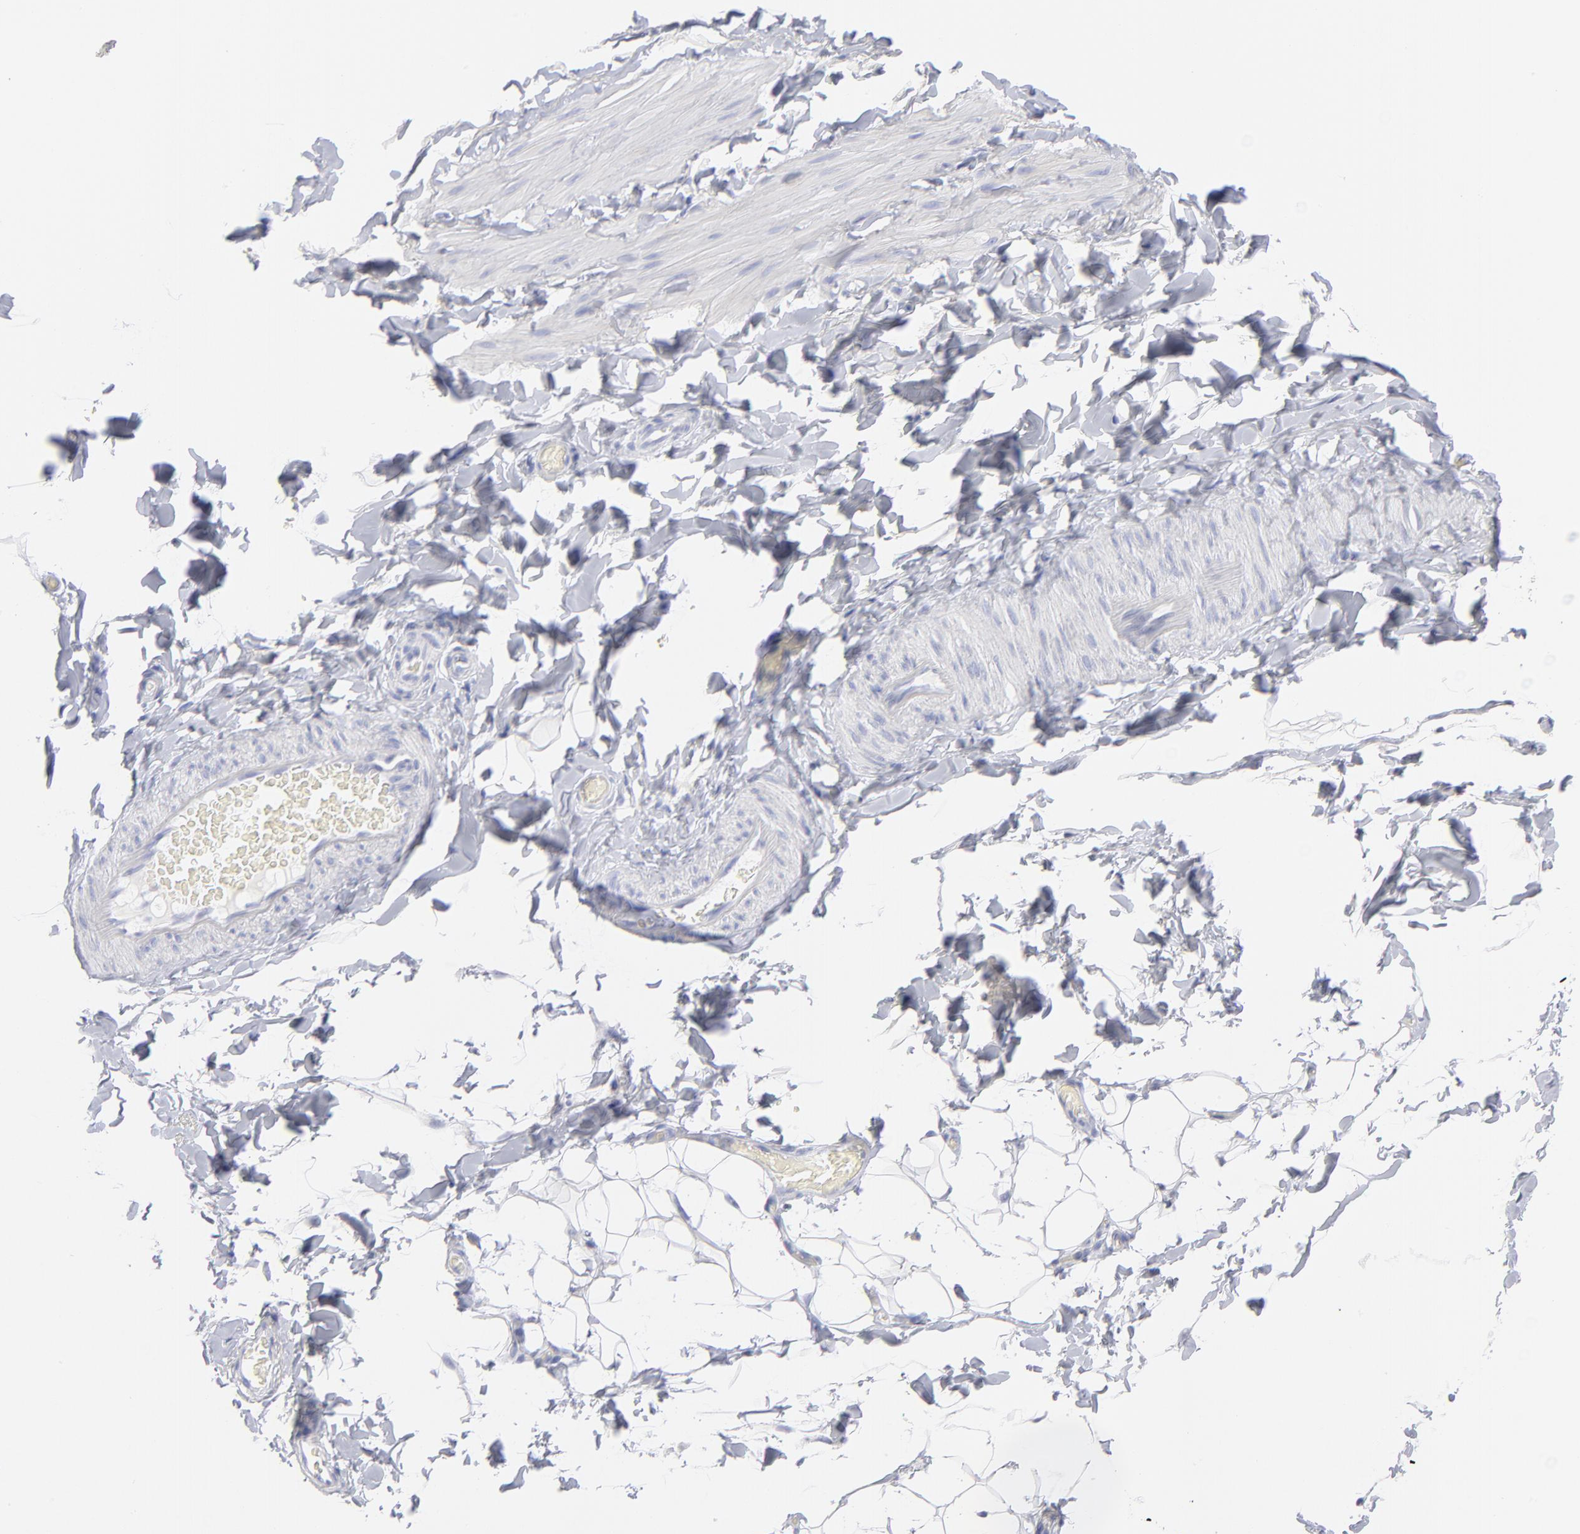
{"staining": {"intensity": "negative", "quantity": "none", "location": "none"}, "tissue": "adipose tissue", "cell_type": "Adipocytes", "image_type": "normal", "snomed": [{"axis": "morphology", "description": "Normal tissue, NOS"}, {"axis": "topography", "description": "Soft tissue"}], "caption": "A histopathology image of human adipose tissue is negative for staining in adipocytes.", "gene": "CCNB1", "patient": {"sex": "male", "age": 26}}